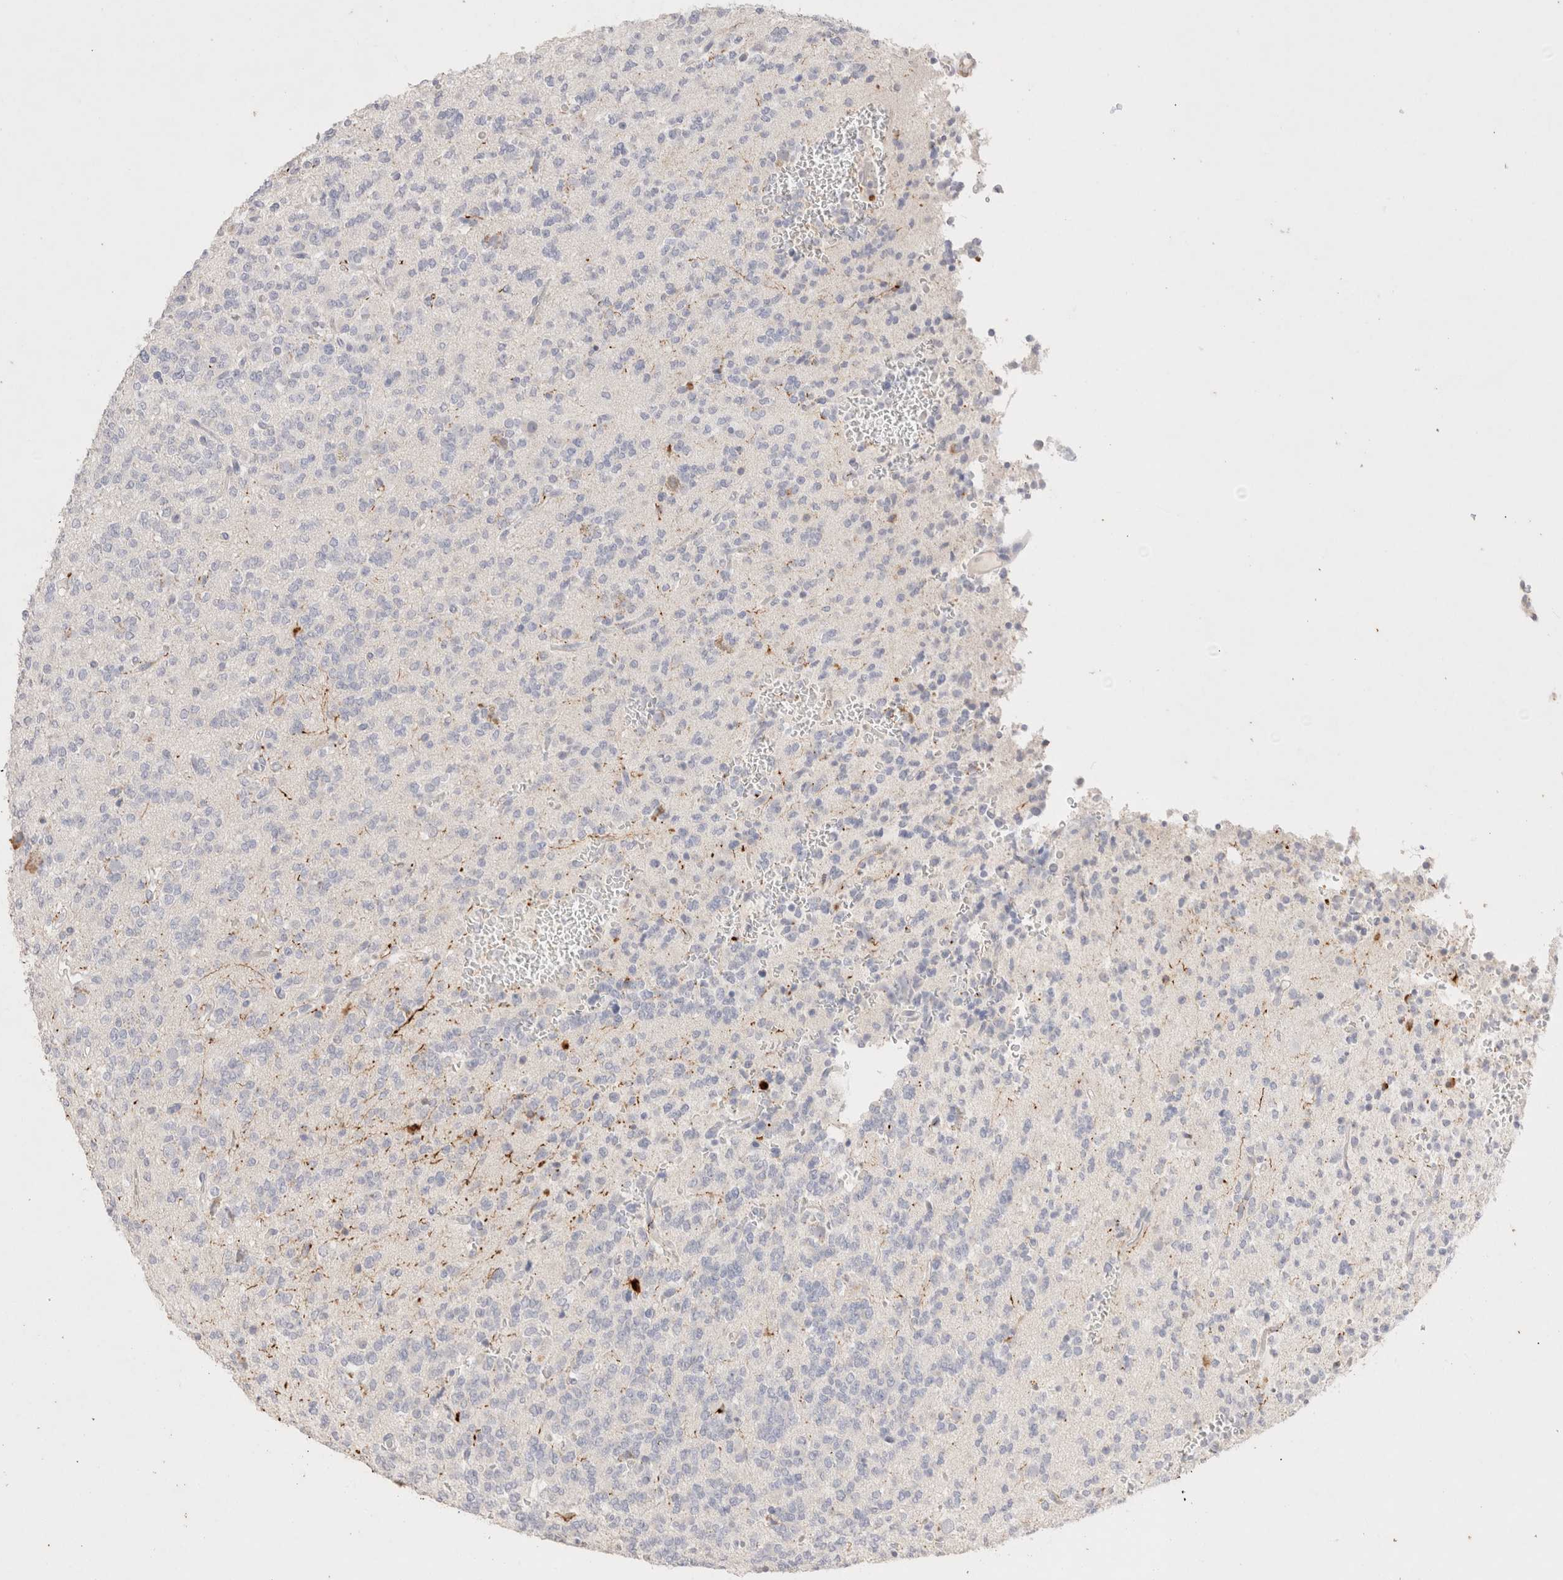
{"staining": {"intensity": "negative", "quantity": "none", "location": "none"}, "tissue": "glioma", "cell_type": "Tumor cells", "image_type": "cancer", "snomed": [{"axis": "morphology", "description": "Glioma, malignant, Low grade"}, {"axis": "topography", "description": "Brain"}], "caption": "The photomicrograph demonstrates no staining of tumor cells in low-grade glioma (malignant).", "gene": "EPCAM", "patient": {"sex": "male", "age": 38}}